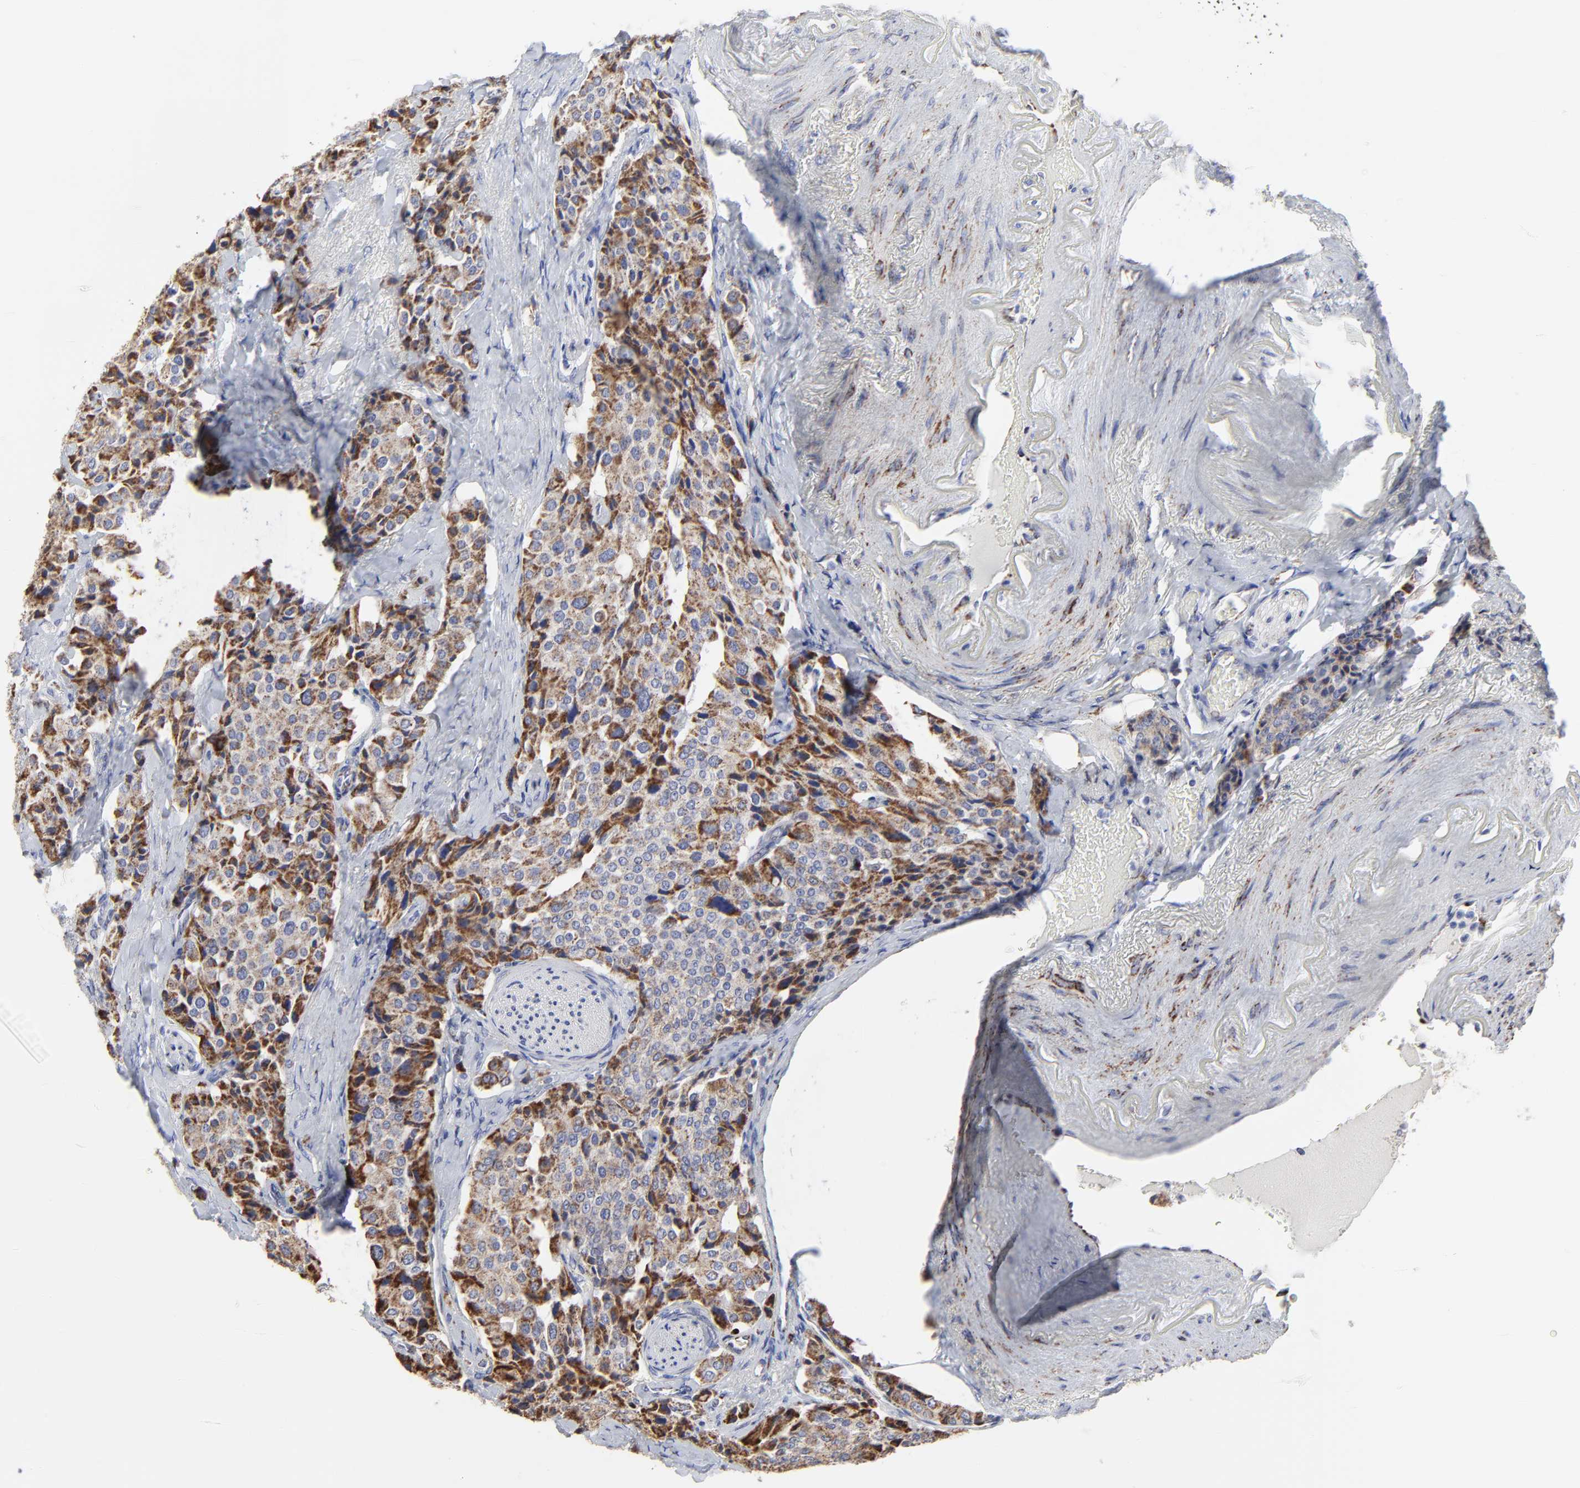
{"staining": {"intensity": "strong", "quantity": "25%-75%", "location": "cytoplasmic/membranous"}, "tissue": "carcinoid", "cell_type": "Tumor cells", "image_type": "cancer", "snomed": [{"axis": "morphology", "description": "Carcinoid, malignant, NOS"}, {"axis": "topography", "description": "Colon"}], "caption": "The immunohistochemical stain shows strong cytoplasmic/membranous positivity in tumor cells of carcinoid (malignant) tissue.", "gene": "PINK1", "patient": {"sex": "female", "age": 61}}